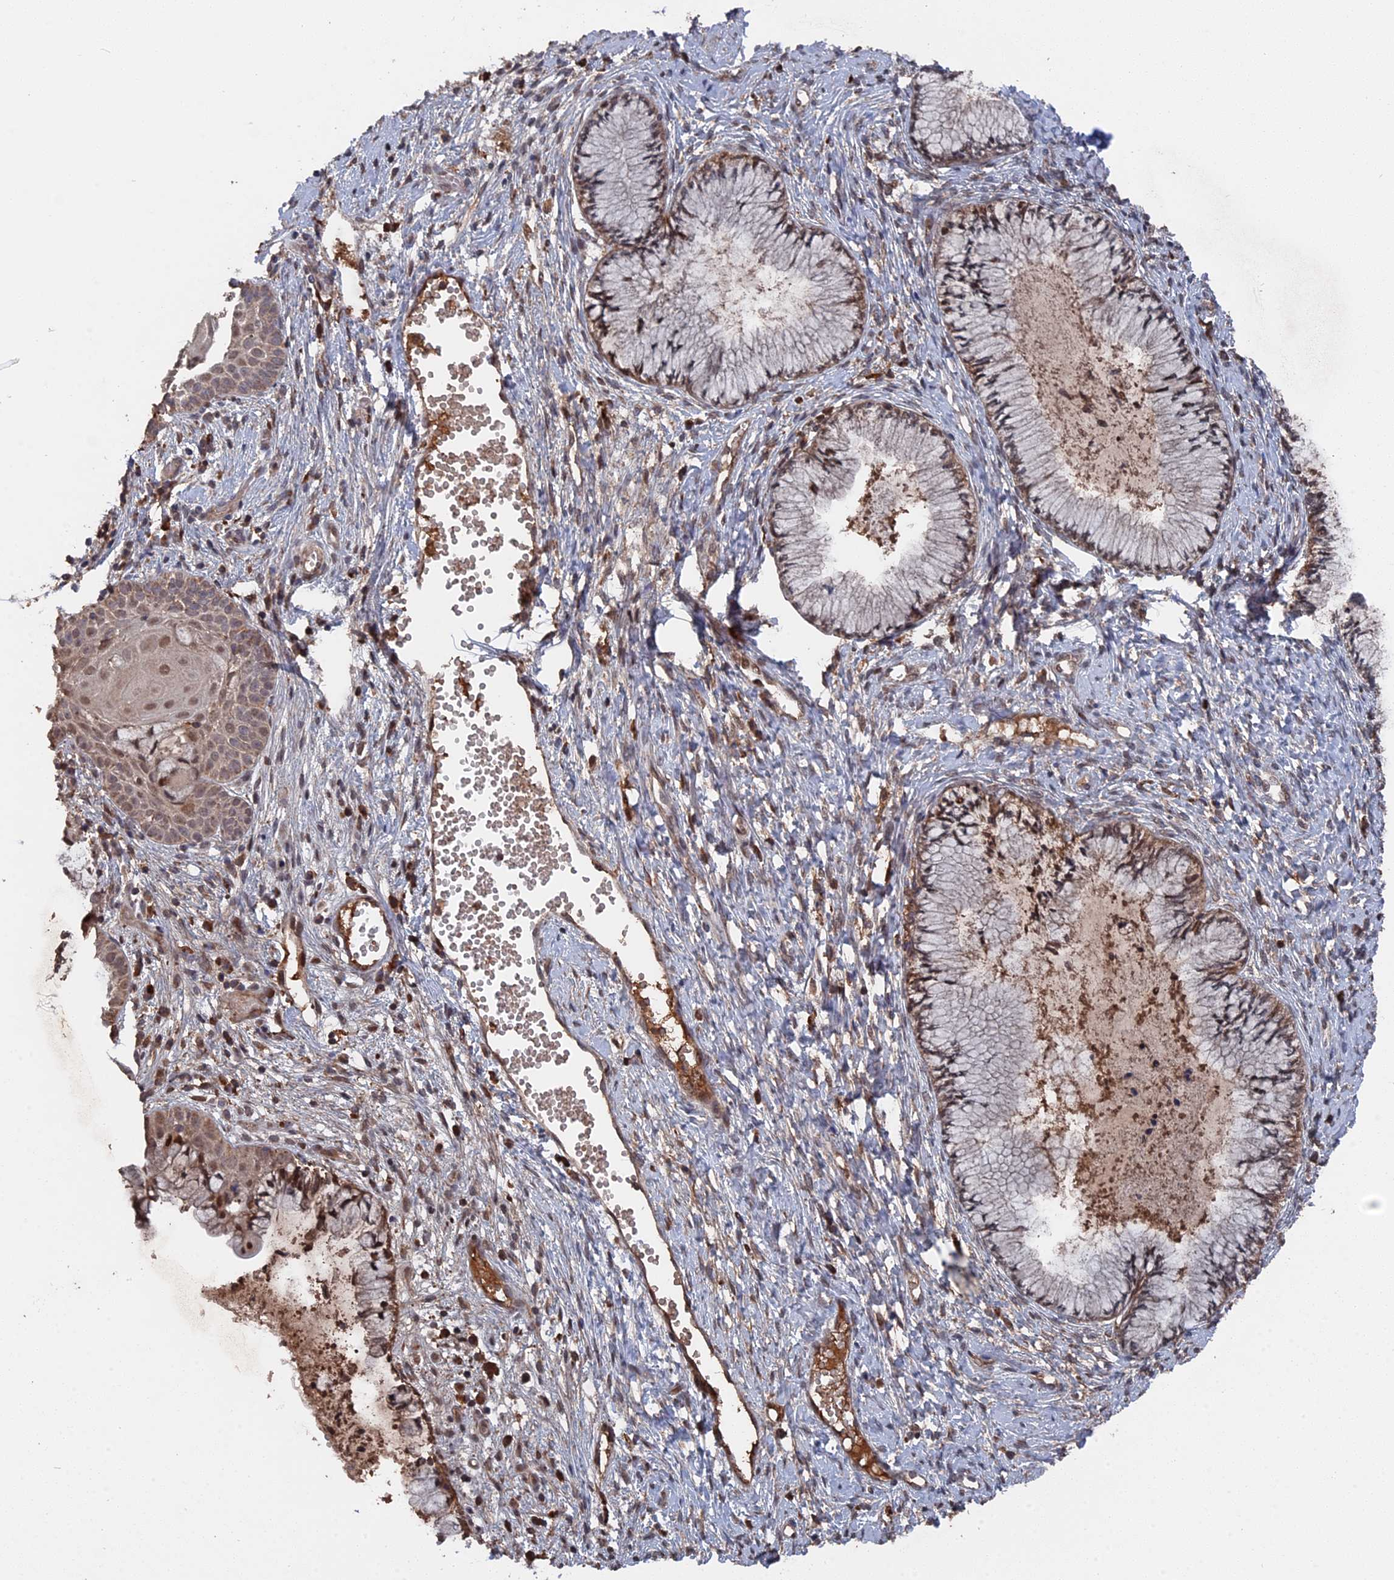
{"staining": {"intensity": "moderate", "quantity": ">75%", "location": "cytoplasmic/membranous,nuclear"}, "tissue": "cervix", "cell_type": "Glandular cells", "image_type": "normal", "snomed": [{"axis": "morphology", "description": "Normal tissue, NOS"}, {"axis": "topography", "description": "Cervix"}], "caption": "An image of cervix stained for a protein demonstrates moderate cytoplasmic/membranous,nuclear brown staining in glandular cells. The staining is performed using DAB brown chromogen to label protein expression. The nuclei are counter-stained blue using hematoxylin.", "gene": "CEACAM21", "patient": {"sex": "female", "age": 42}}